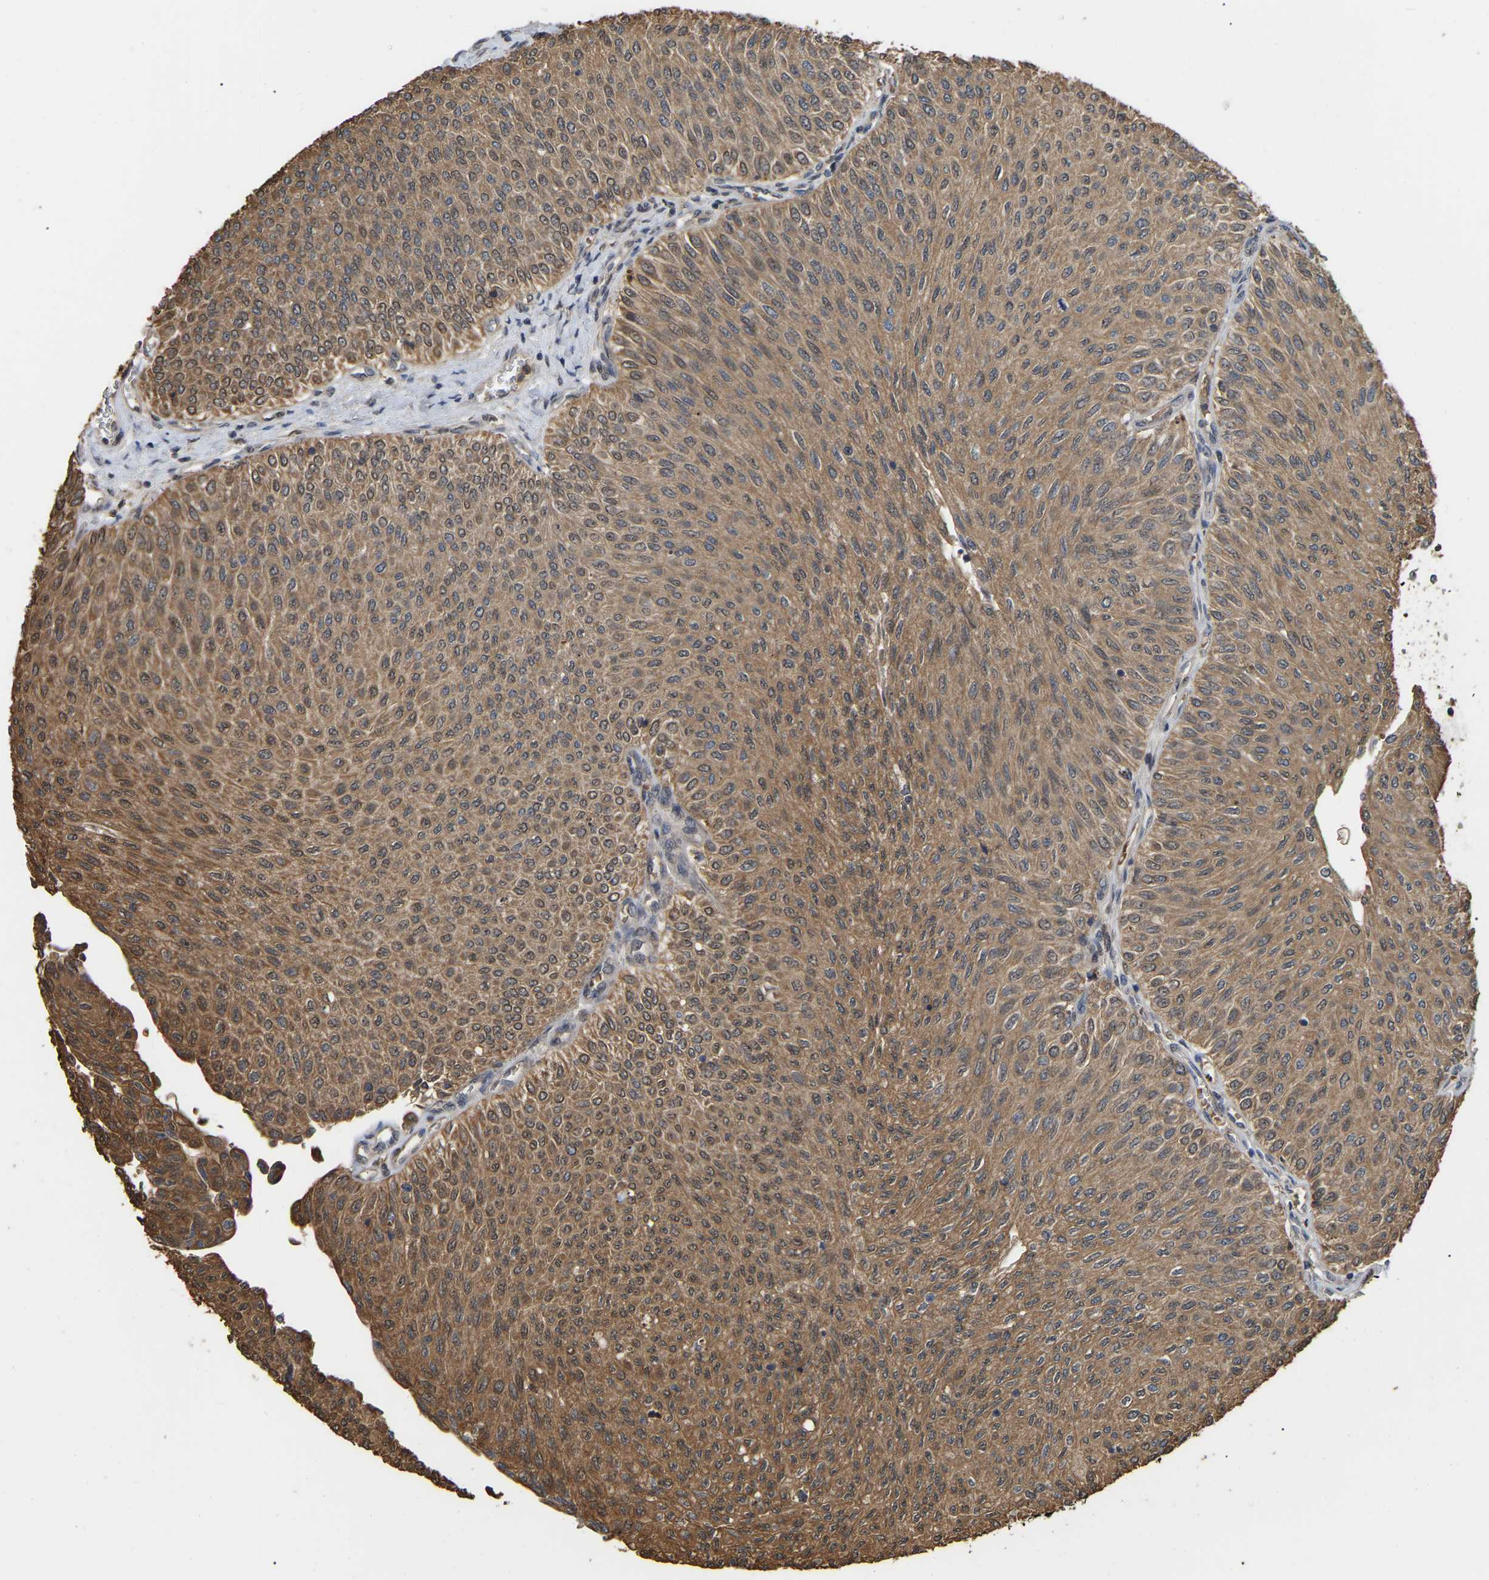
{"staining": {"intensity": "moderate", "quantity": ">75%", "location": "cytoplasmic/membranous"}, "tissue": "urothelial cancer", "cell_type": "Tumor cells", "image_type": "cancer", "snomed": [{"axis": "morphology", "description": "Urothelial carcinoma, Low grade"}, {"axis": "topography", "description": "Urinary bladder"}], "caption": "Tumor cells show medium levels of moderate cytoplasmic/membranous expression in approximately >75% of cells in human urothelial carcinoma (low-grade).", "gene": "FAM219A", "patient": {"sex": "male", "age": 78}}